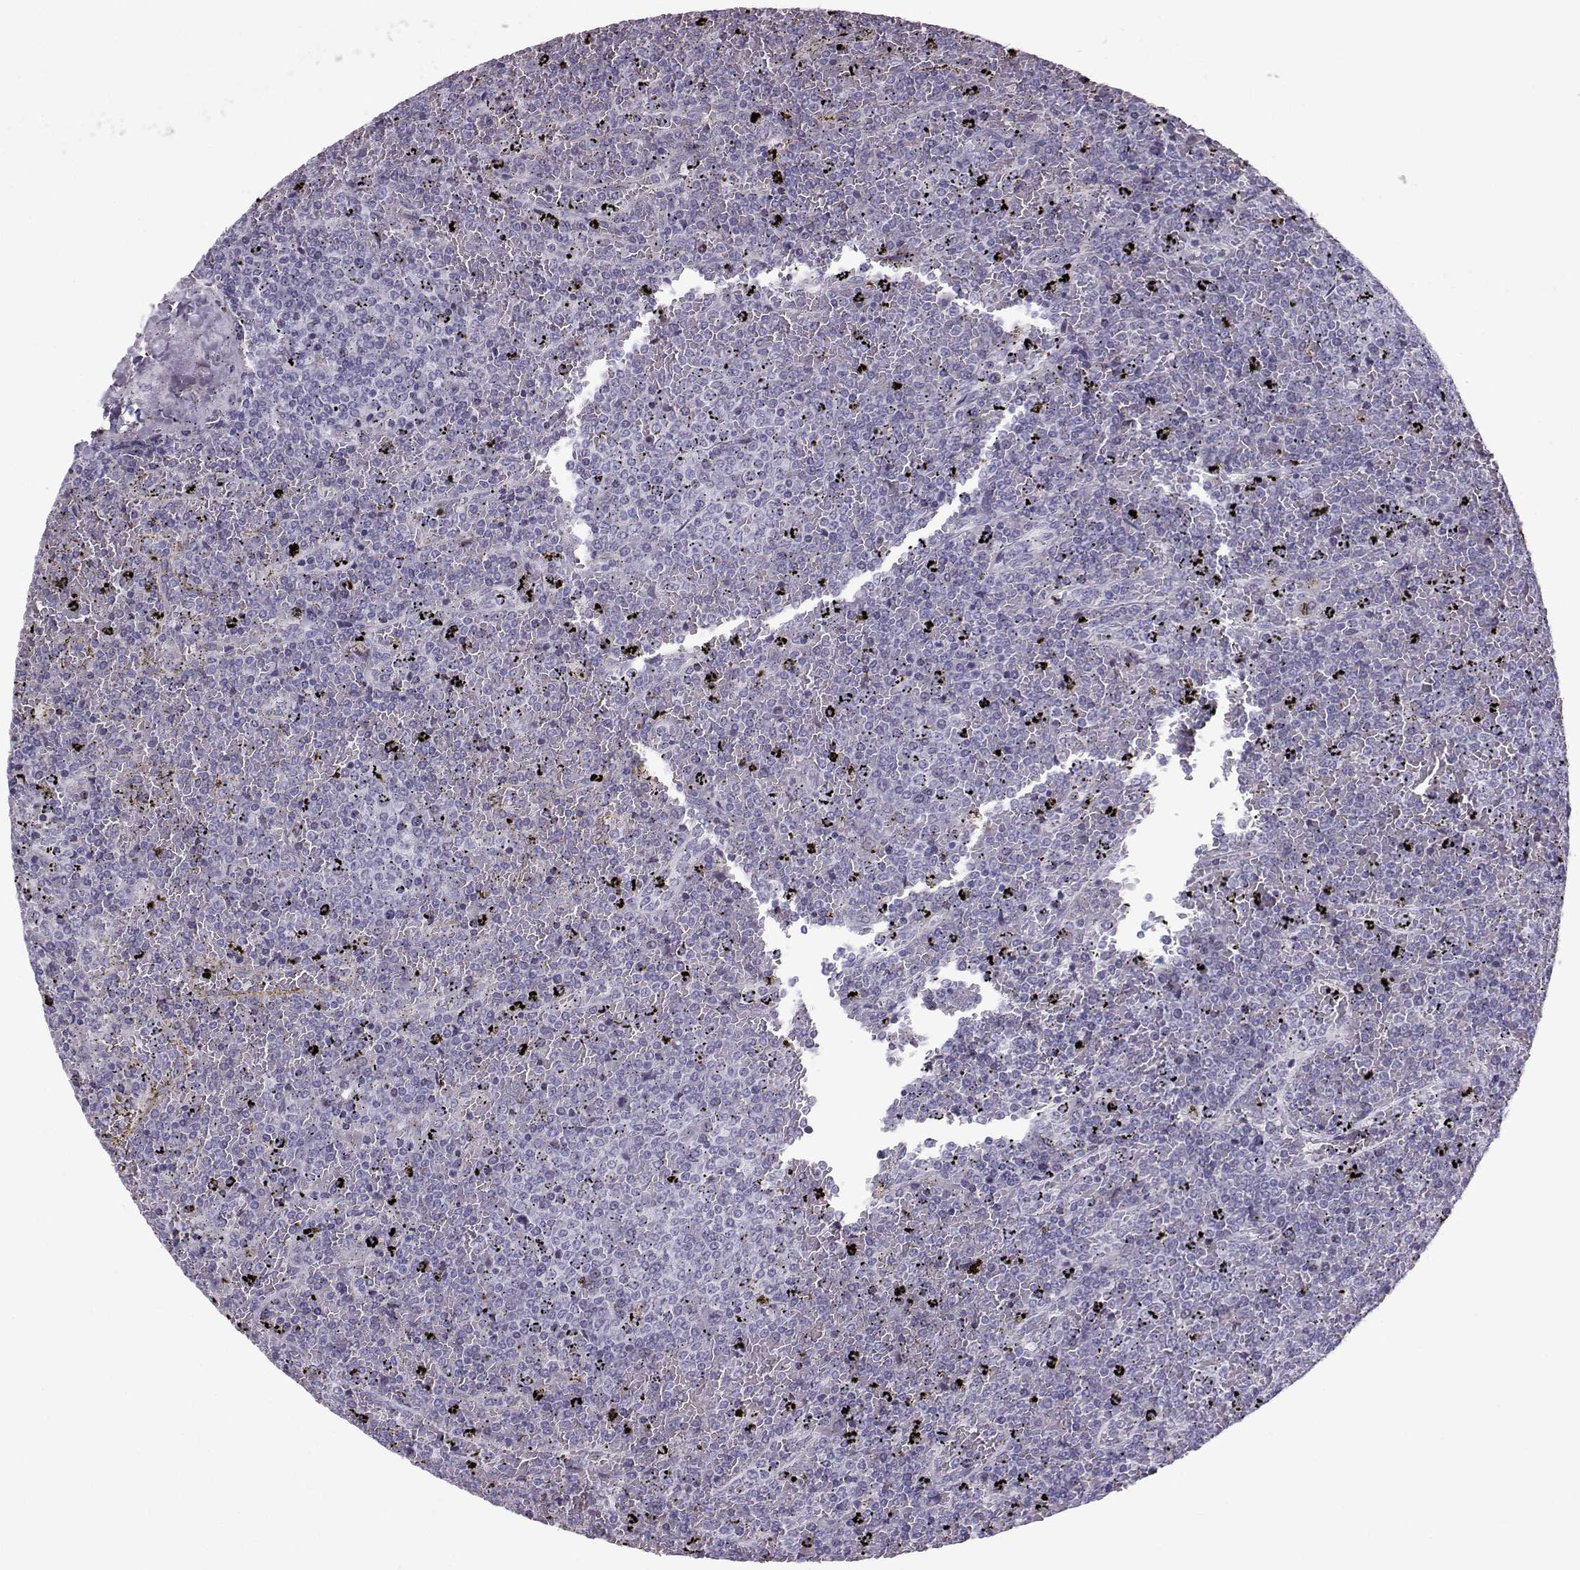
{"staining": {"intensity": "negative", "quantity": "none", "location": "none"}, "tissue": "lymphoma", "cell_type": "Tumor cells", "image_type": "cancer", "snomed": [{"axis": "morphology", "description": "Malignant lymphoma, non-Hodgkin's type, Low grade"}, {"axis": "topography", "description": "Spleen"}], "caption": "Tumor cells show no significant staining in lymphoma.", "gene": "DMRT3", "patient": {"sex": "female", "age": 77}}